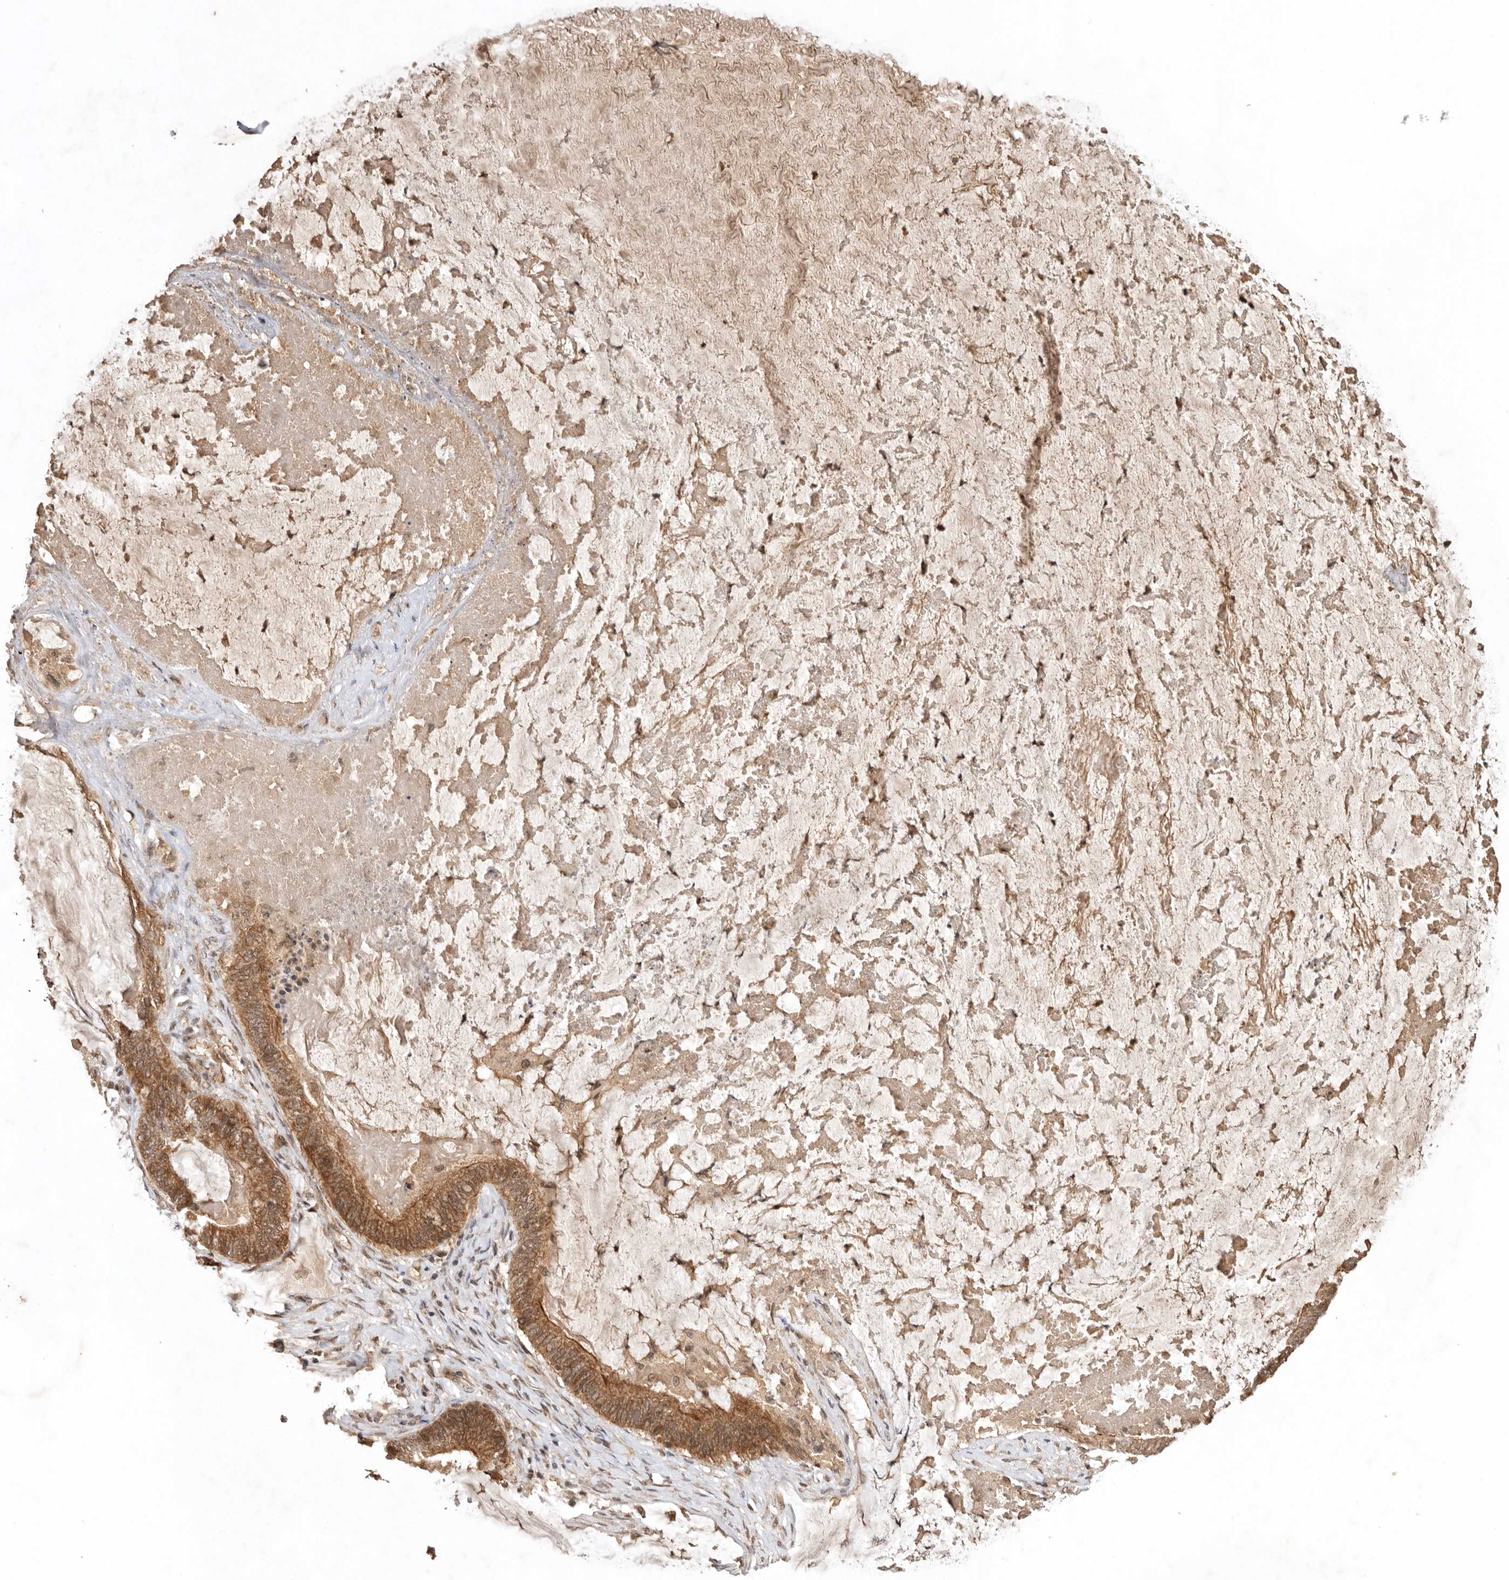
{"staining": {"intensity": "strong", "quantity": ">75%", "location": "cytoplasmic/membranous"}, "tissue": "ovarian cancer", "cell_type": "Tumor cells", "image_type": "cancer", "snomed": [{"axis": "morphology", "description": "Cystadenocarcinoma, mucinous, NOS"}, {"axis": "topography", "description": "Ovary"}], "caption": "The micrograph displays staining of mucinous cystadenocarcinoma (ovarian), revealing strong cytoplasmic/membranous protein positivity (brown color) within tumor cells.", "gene": "TARS2", "patient": {"sex": "female", "age": 61}}